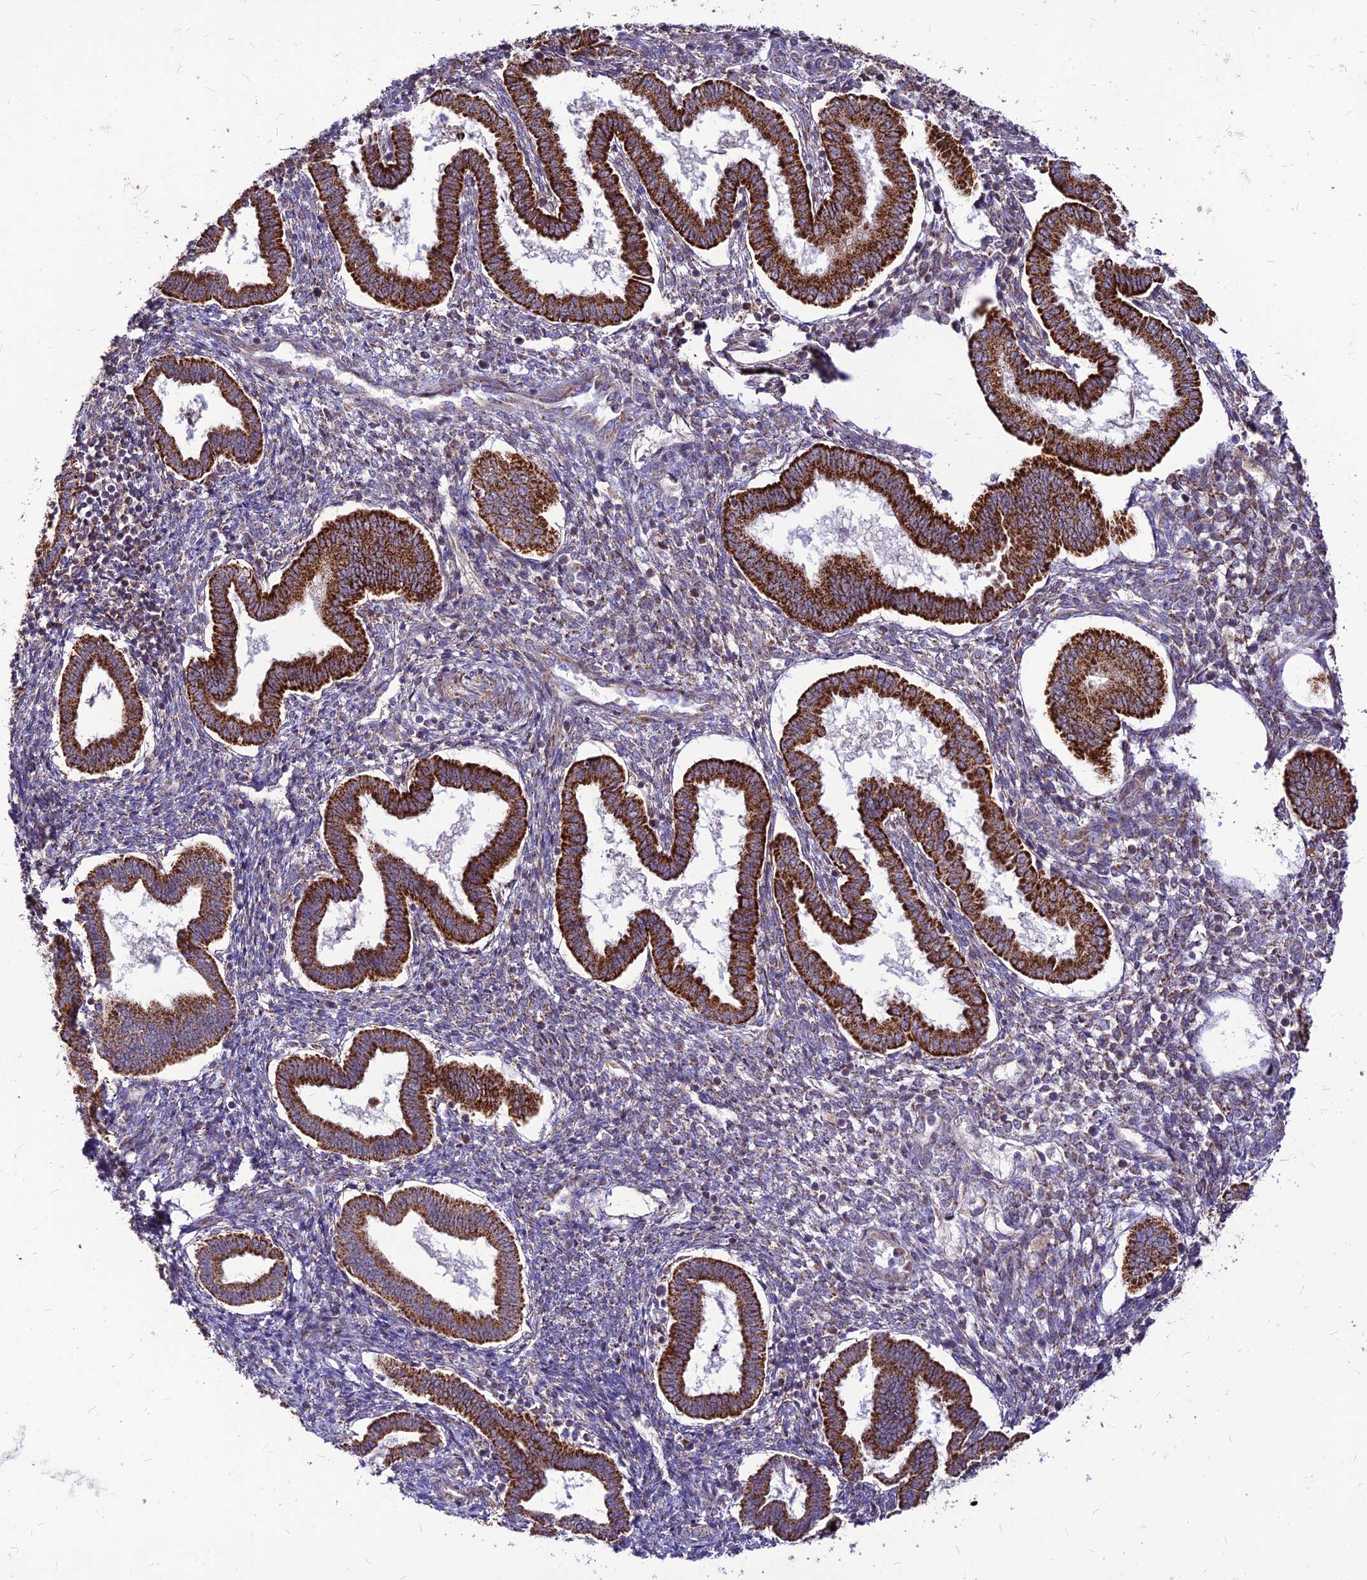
{"staining": {"intensity": "moderate", "quantity": "<25%", "location": "cytoplasmic/membranous"}, "tissue": "endometrium", "cell_type": "Cells in endometrial stroma", "image_type": "normal", "snomed": [{"axis": "morphology", "description": "Normal tissue, NOS"}, {"axis": "topography", "description": "Endometrium"}], "caption": "Immunohistochemistry histopathology image of benign human endometrium stained for a protein (brown), which shows low levels of moderate cytoplasmic/membranous expression in about <25% of cells in endometrial stroma.", "gene": "ECI1", "patient": {"sex": "female", "age": 24}}